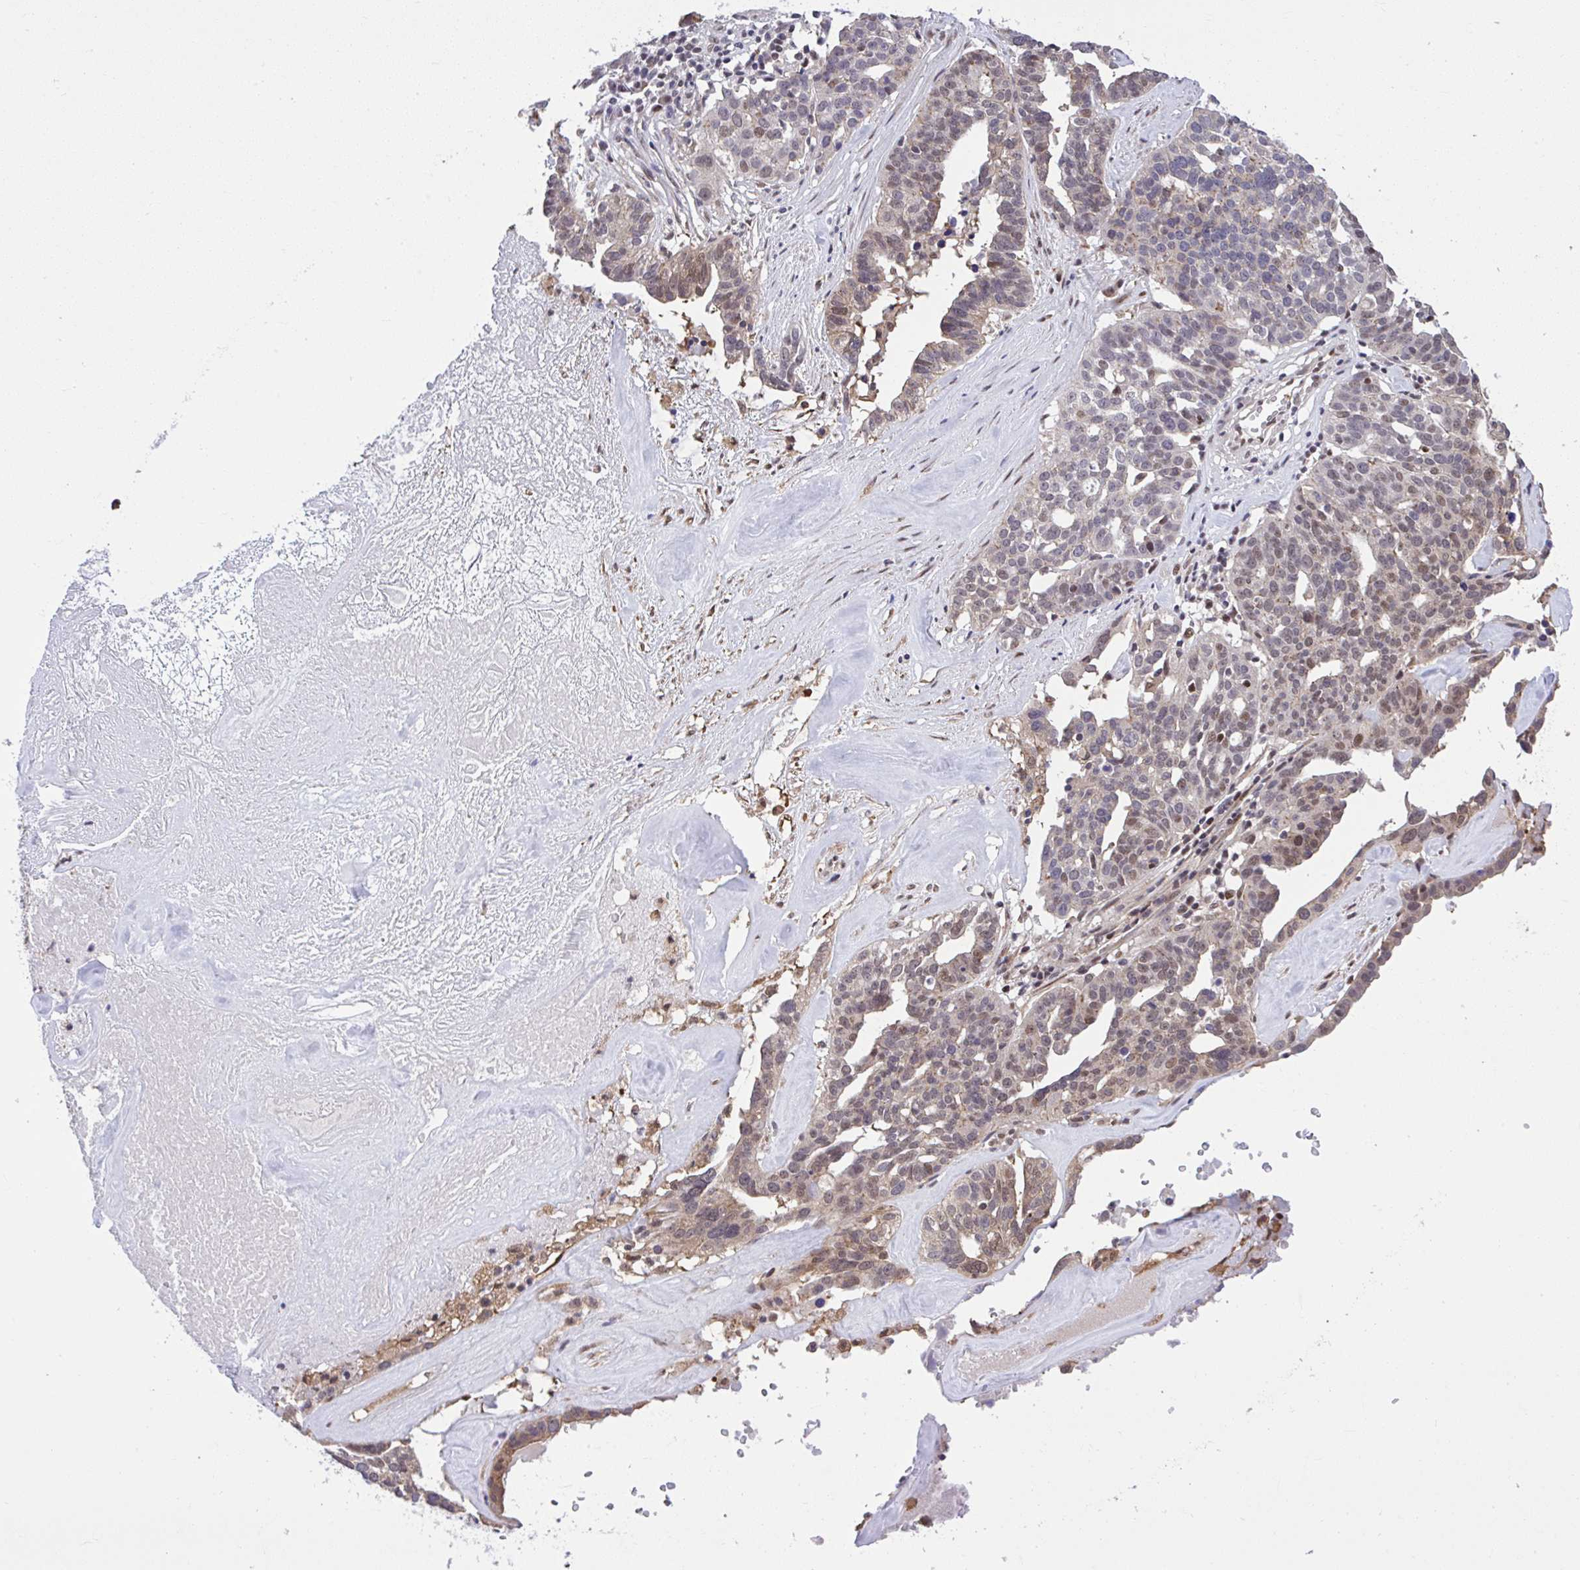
{"staining": {"intensity": "weak", "quantity": "<25%", "location": "cytoplasmic/membranous,nuclear"}, "tissue": "ovarian cancer", "cell_type": "Tumor cells", "image_type": "cancer", "snomed": [{"axis": "morphology", "description": "Cystadenocarcinoma, serous, NOS"}, {"axis": "topography", "description": "Ovary"}], "caption": "A high-resolution image shows IHC staining of ovarian cancer (serous cystadenocarcinoma), which exhibits no significant positivity in tumor cells. (Stains: DAB immunohistochemistry with hematoxylin counter stain, Microscopy: brightfield microscopy at high magnification).", "gene": "GLIS3", "patient": {"sex": "female", "age": 59}}